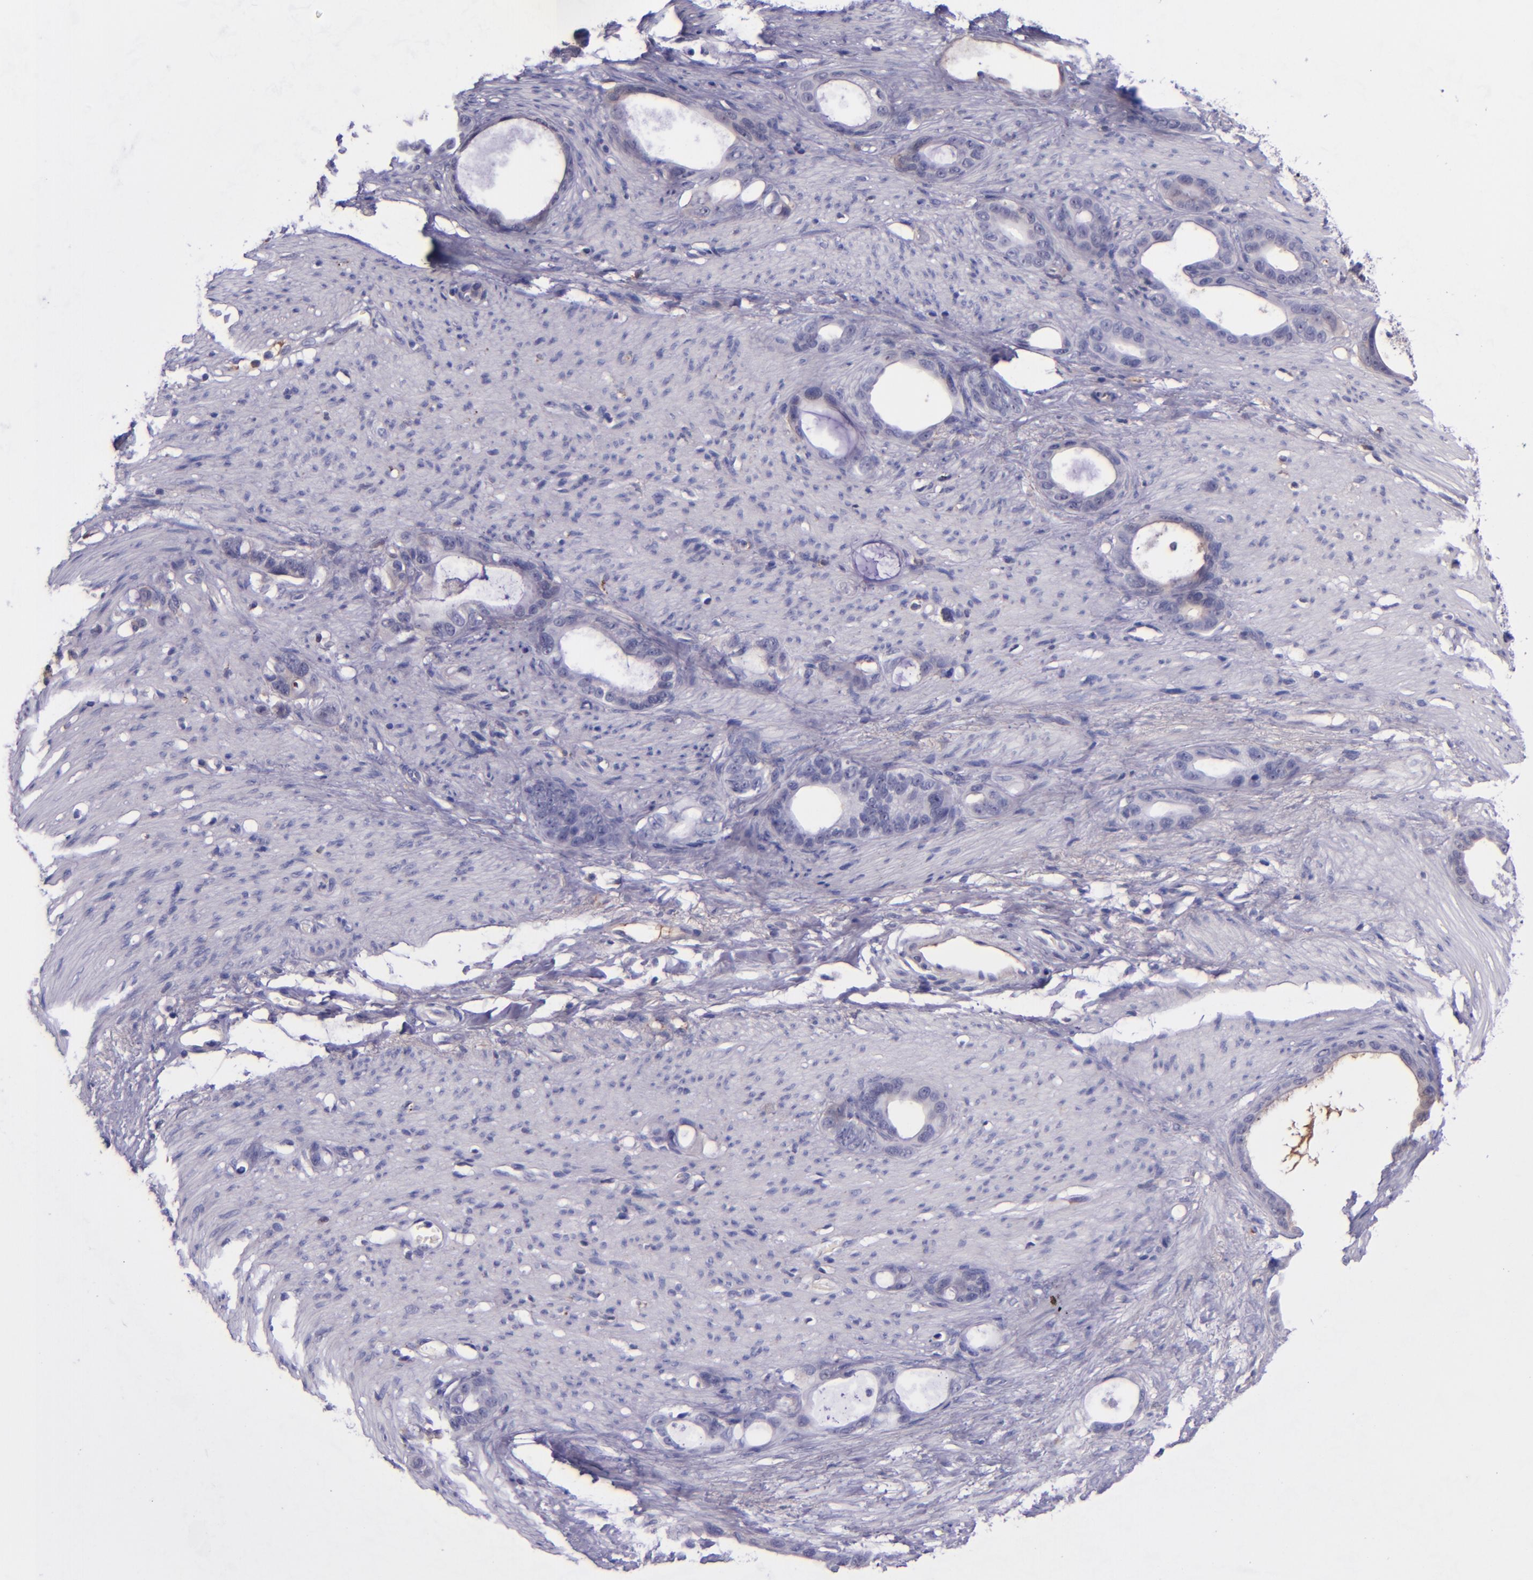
{"staining": {"intensity": "negative", "quantity": "none", "location": "none"}, "tissue": "stomach cancer", "cell_type": "Tumor cells", "image_type": "cancer", "snomed": [{"axis": "morphology", "description": "Adenocarcinoma, NOS"}, {"axis": "topography", "description": "Stomach"}], "caption": "DAB (3,3'-diaminobenzidine) immunohistochemical staining of human stomach cancer (adenocarcinoma) exhibits no significant staining in tumor cells.", "gene": "KNG1", "patient": {"sex": "female", "age": 75}}